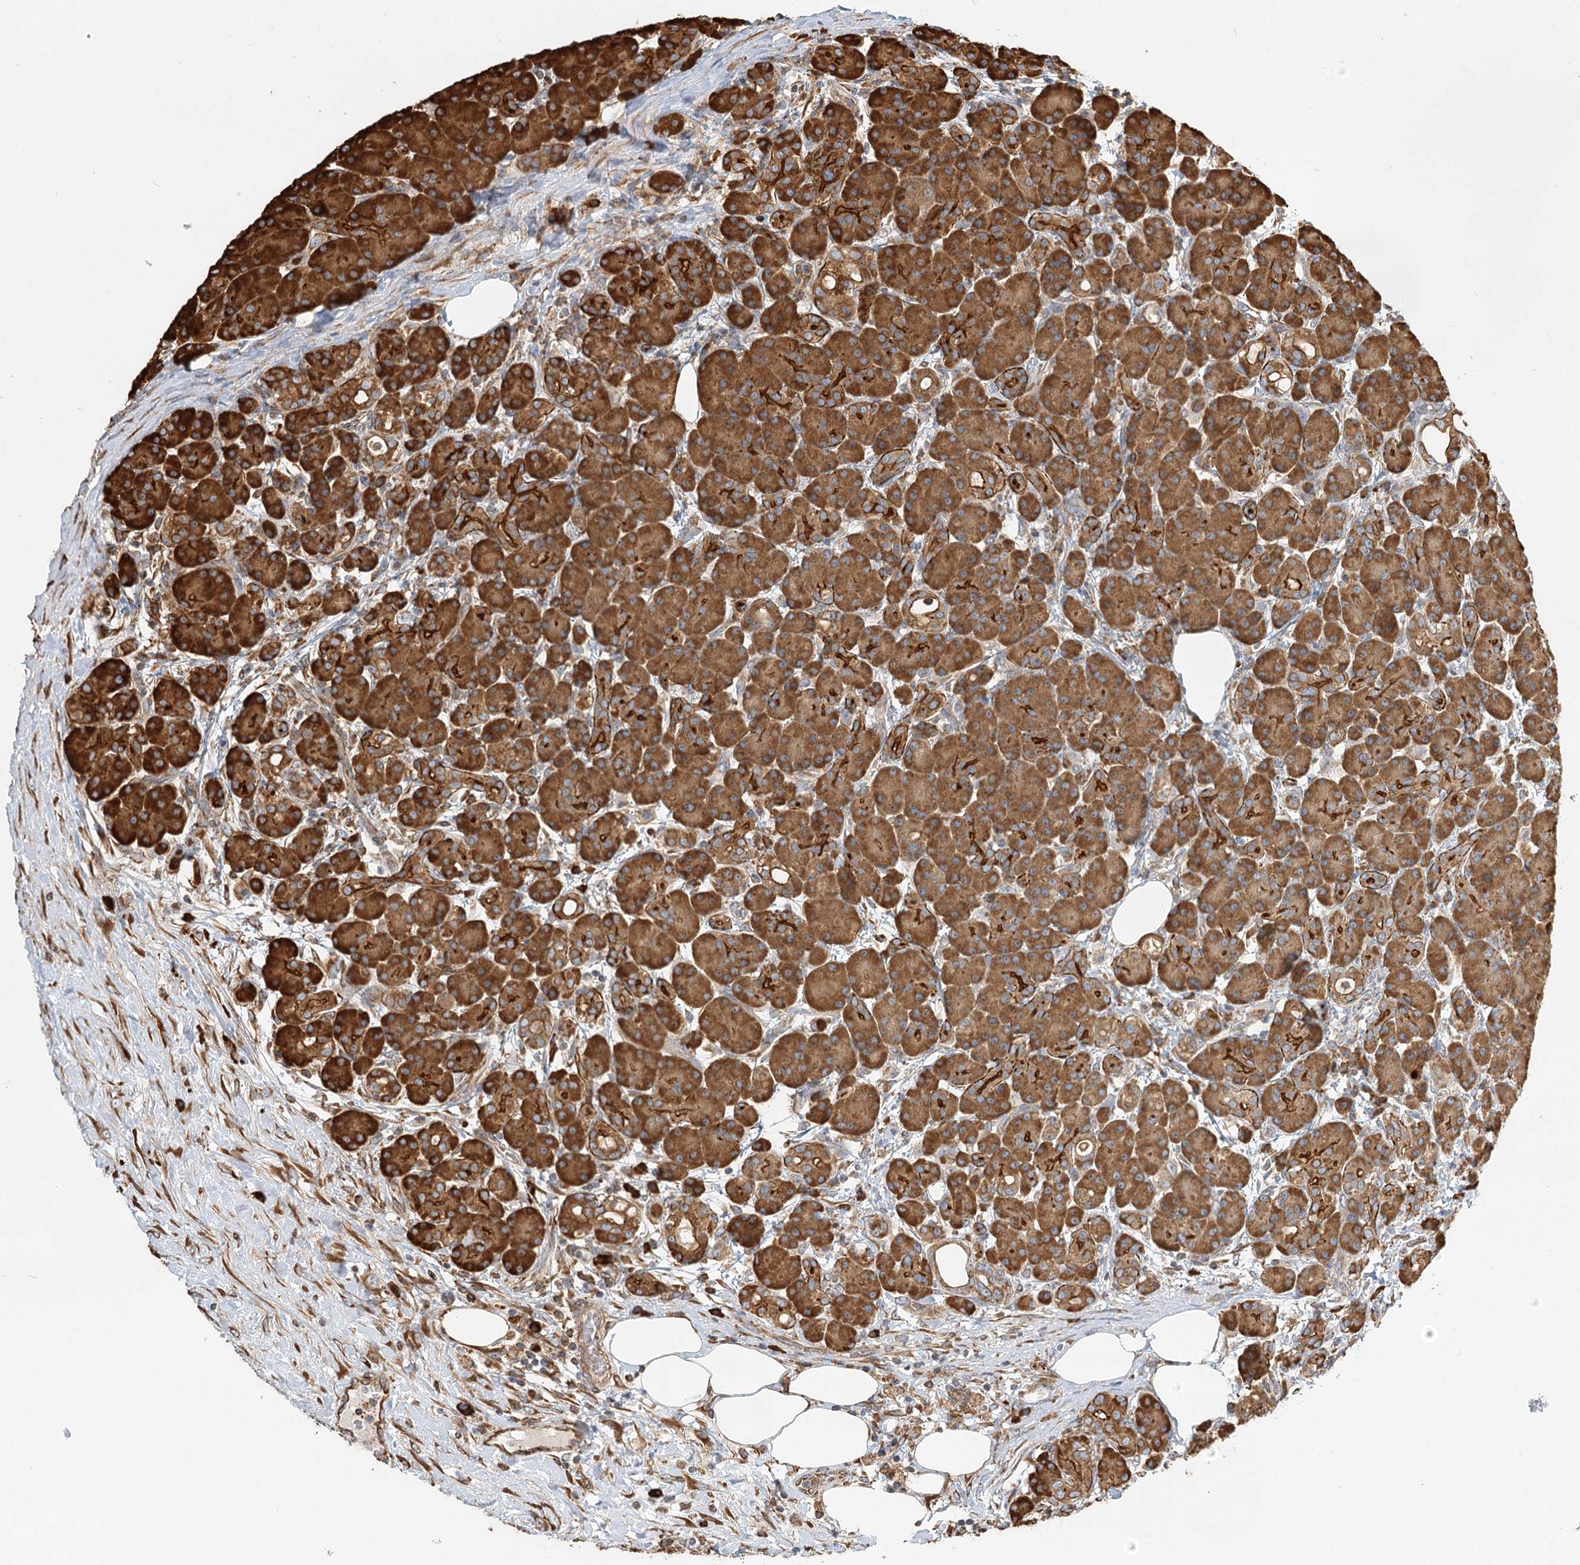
{"staining": {"intensity": "strong", "quantity": ">75%", "location": "cytoplasmic/membranous"}, "tissue": "pancreas", "cell_type": "Exocrine glandular cells", "image_type": "normal", "snomed": [{"axis": "morphology", "description": "Normal tissue, NOS"}, {"axis": "topography", "description": "Pancreas"}], "caption": "Immunohistochemistry (IHC) image of benign pancreas stained for a protein (brown), which shows high levels of strong cytoplasmic/membranous staining in about >75% of exocrine glandular cells.", "gene": "TAS1R1", "patient": {"sex": "male", "age": 63}}